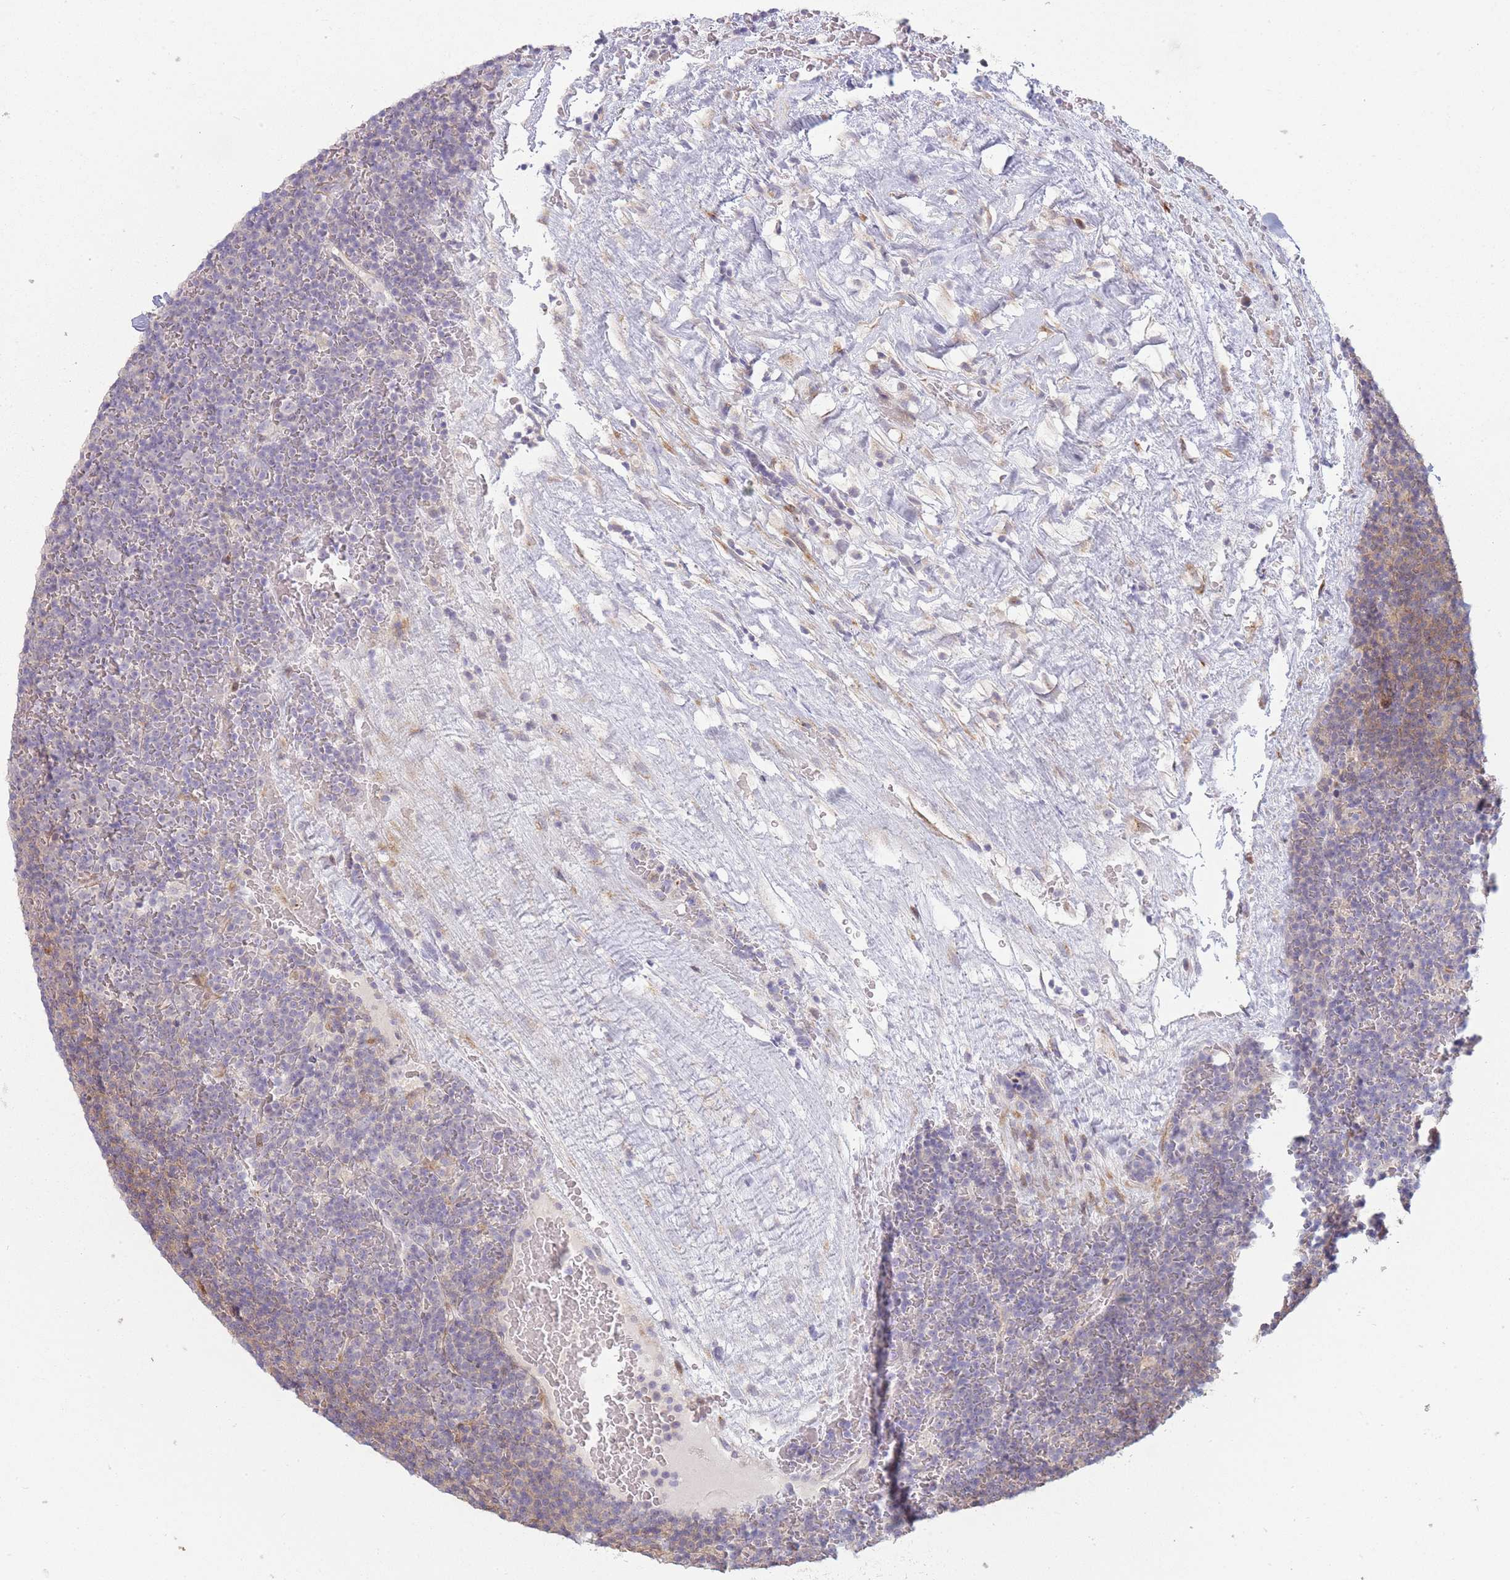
{"staining": {"intensity": "negative", "quantity": "none", "location": "none"}, "tissue": "lymphoma", "cell_type": "Tumor cells", "image_type": "cancer", "snomed": [{"axis": "morphology", "description": "Malignant lymphoma, non-Hodgkin's type, Low grade"}, {"axis": "topography", "description": "Lymph node"}], "caption": "Immunohistochemical staining of human low-grade malignant lymphoma, non-Hodgkin's type reveals no significant expression in tumor cells. (DAB (3,3'-diaminobenzidine) IHC visualized using brightfield microscopy, high magnification).", "gene": "PPP3R2", "patient": {"sex": "female", "age": 67}}